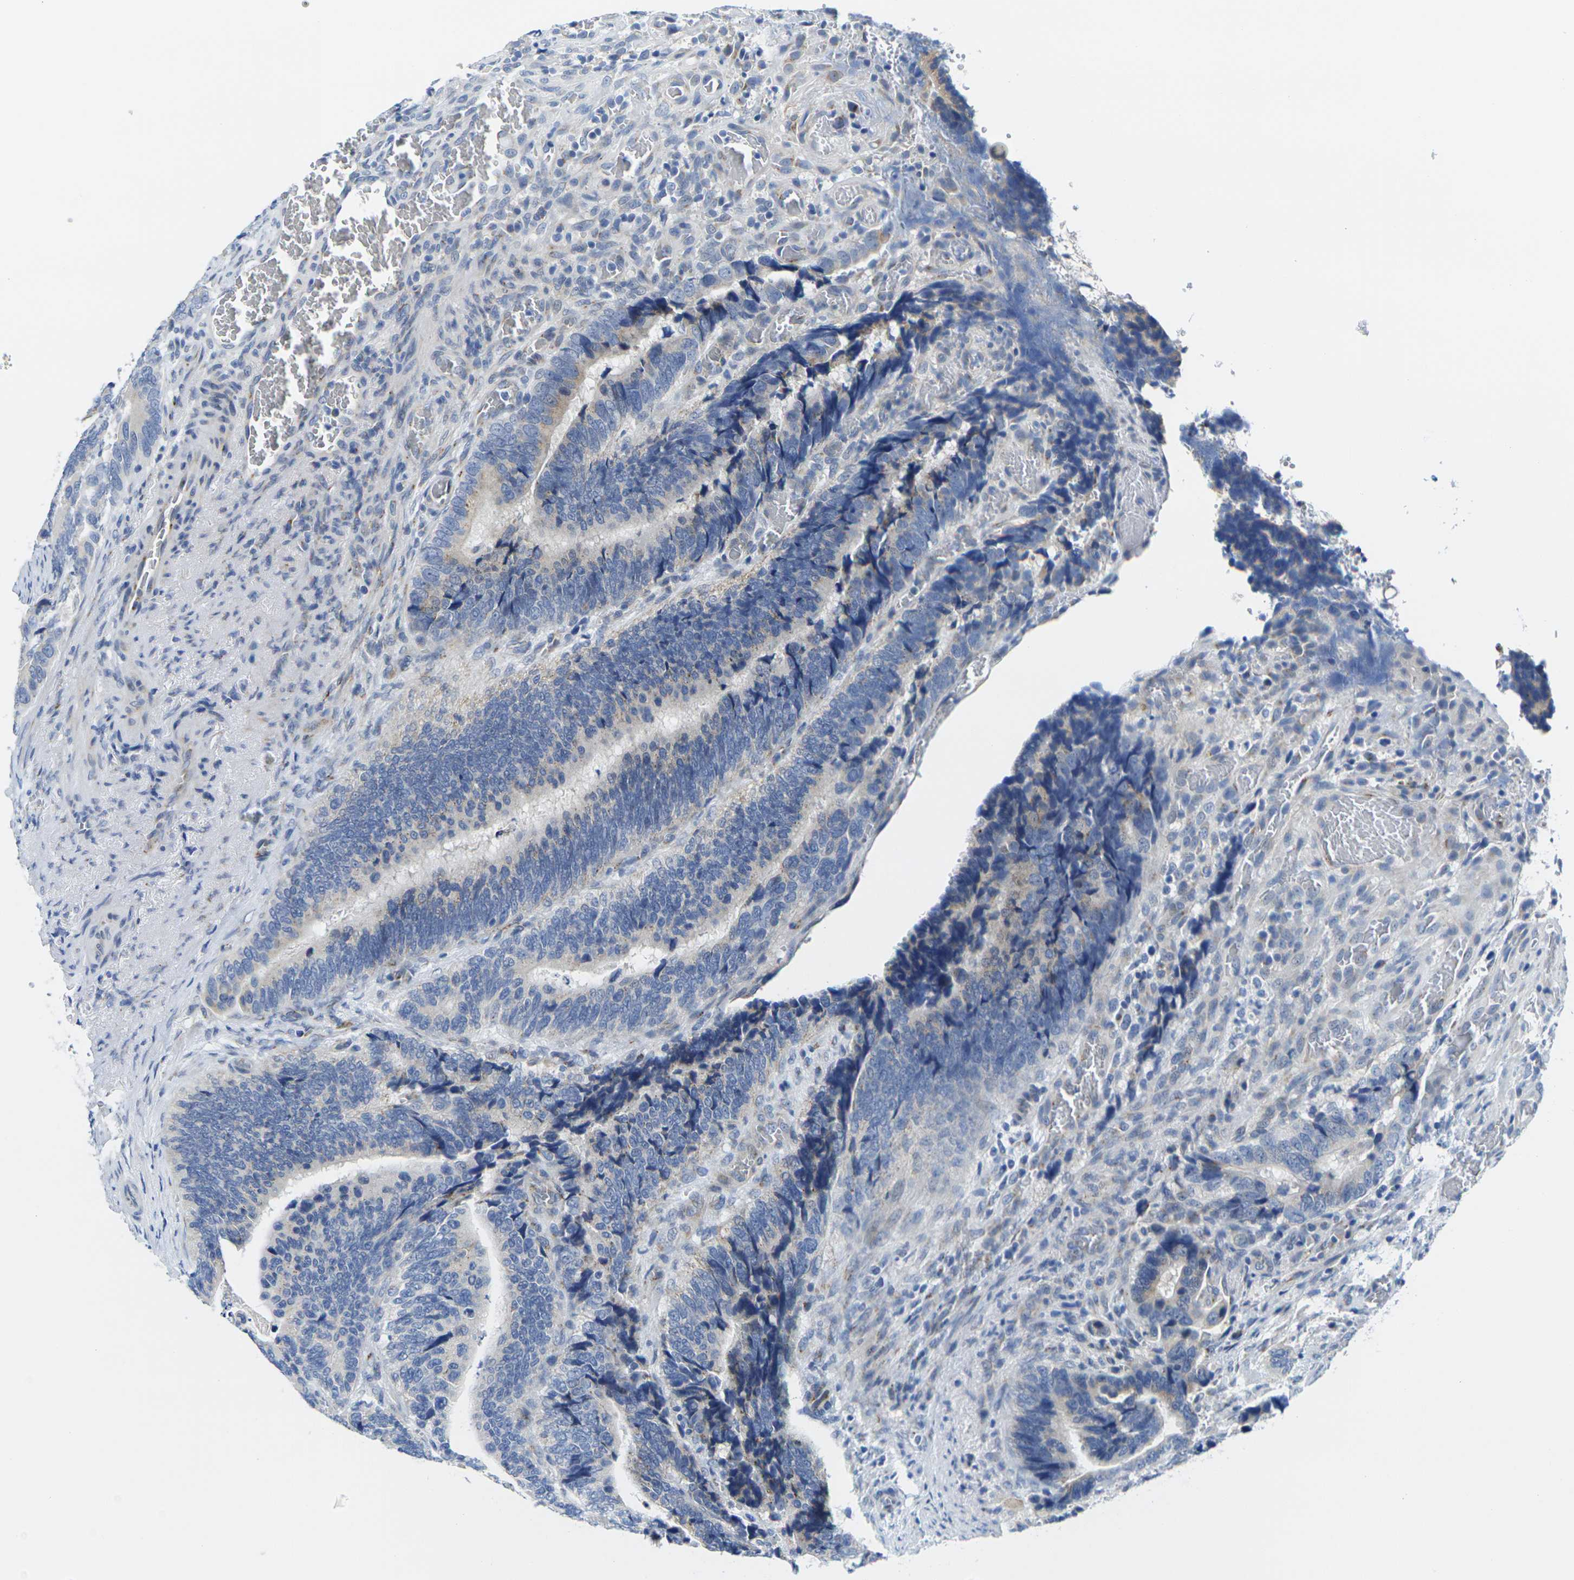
{"staining": {"intensity": "weak", "quantity": "<25%", "location": "cytoplasmic/membranous"}, "tissue": "colorectal cancer", "cell_type": "Tumor cells", "image_type": "cancer", "snomed": [{"axis": "morphology", "description": "Adenocarcinoma, NOS"}, {"axis": "topography", "description": "Colon"}], "caption": "IHC of colorectal cancer exhibits no expression in tumor cells.", "gene": "CRK", "patient": {"sex": "male", "age": 72}}